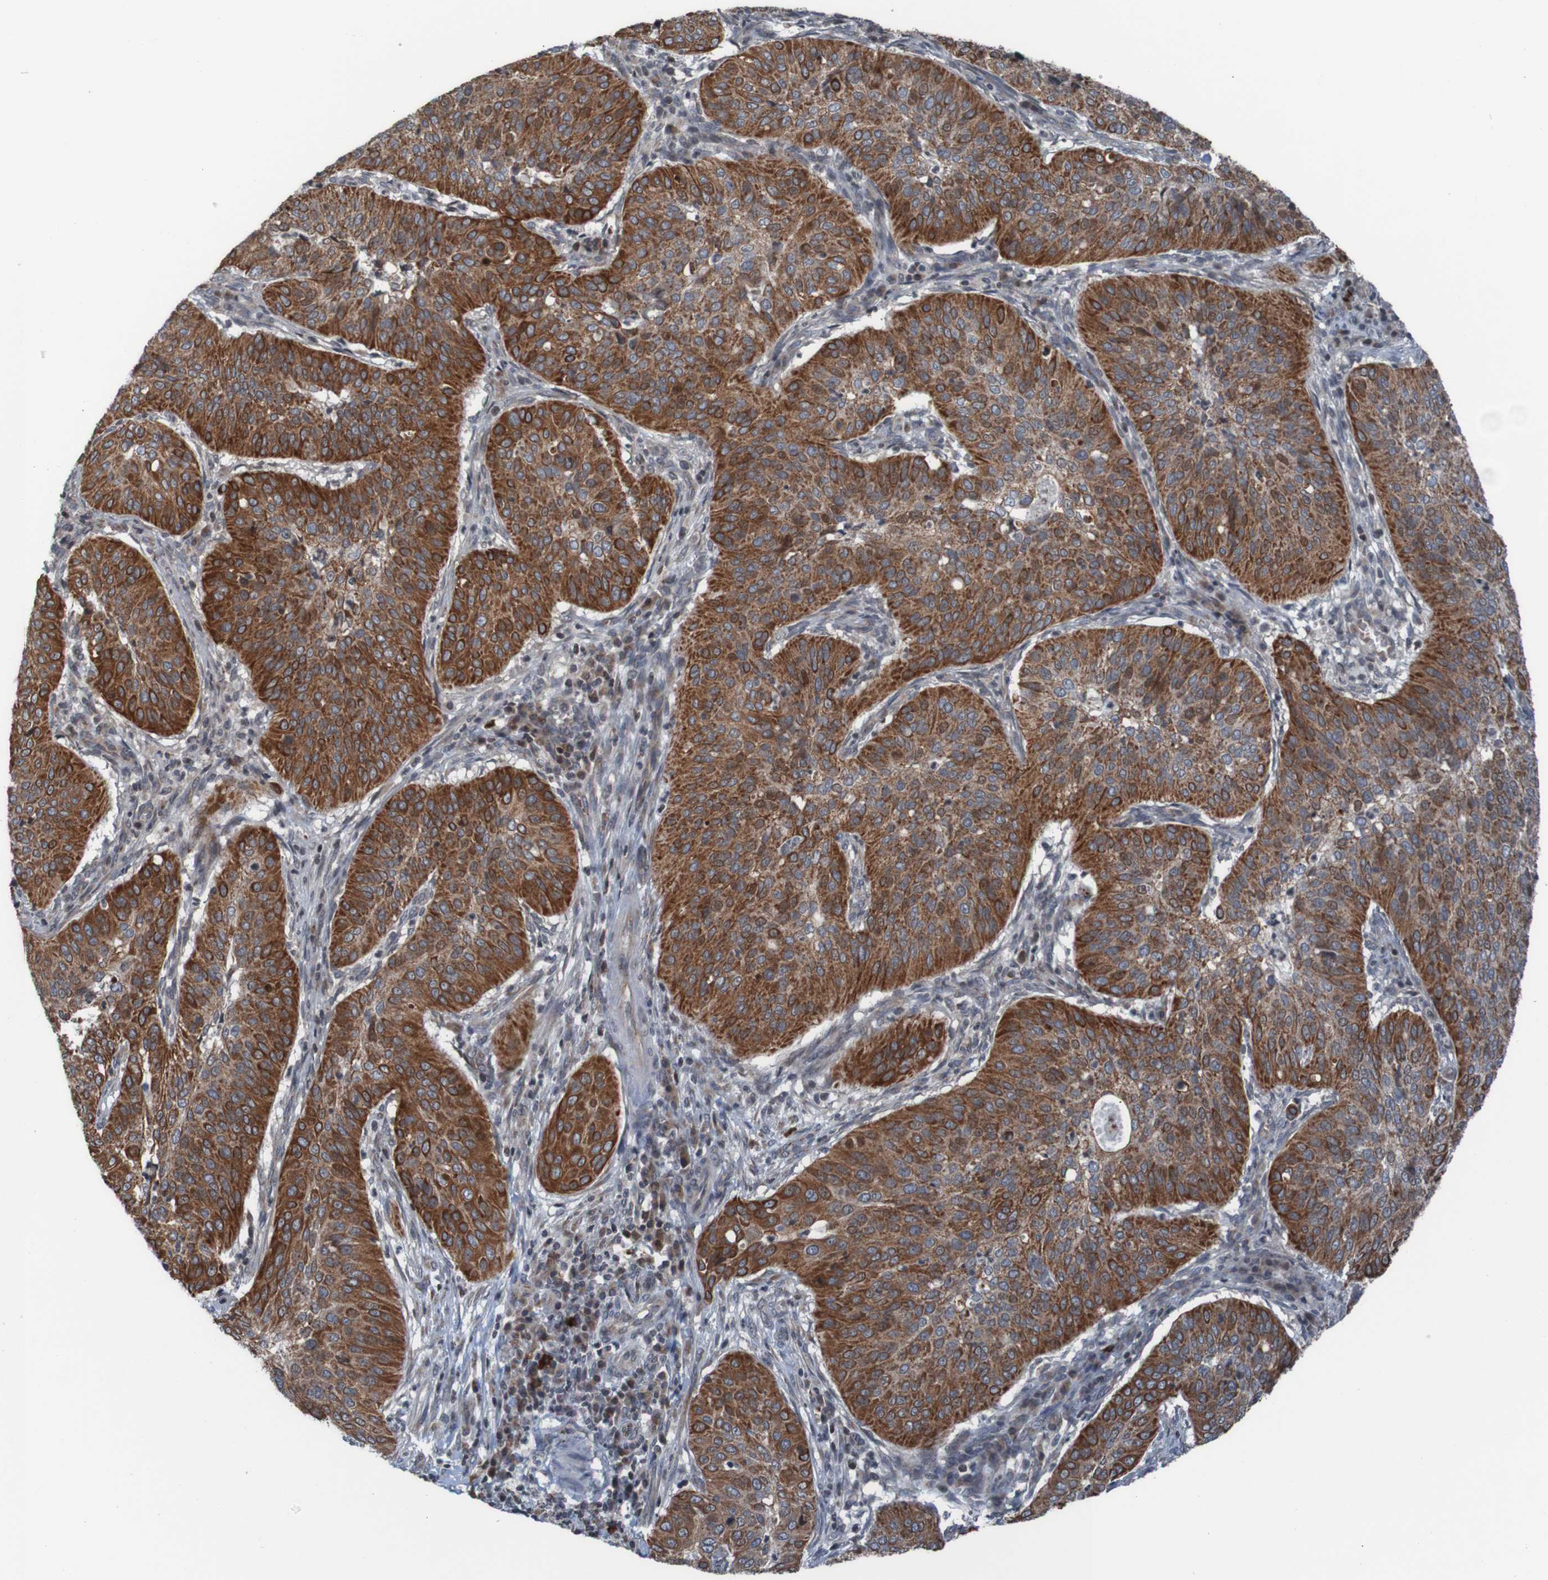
{"staining": {"intensity": "strong", "quantity": ">75%", "location": "cytoplasmic/membranous"}, "tissue": "cervical cancer", "cell_type": "Tumor cells", "image_type": "cancer", "snomed": [{"axis": "morphology", "description": "Normal tissue, NOS"}, {"axis": "morphology", "description": "Squamous cell carcinoma, NOS"}, {"axis": "topography", "description": "Cervix"}], "caption": "Cervical squamous cell carcinoma was stained to show a protein in brown. There is high levels of strong cytoplasmic/membranous staining in about >75% of tumor cells.", "gene": "UNG", "patient": {"sex": "female", "age": 39}}